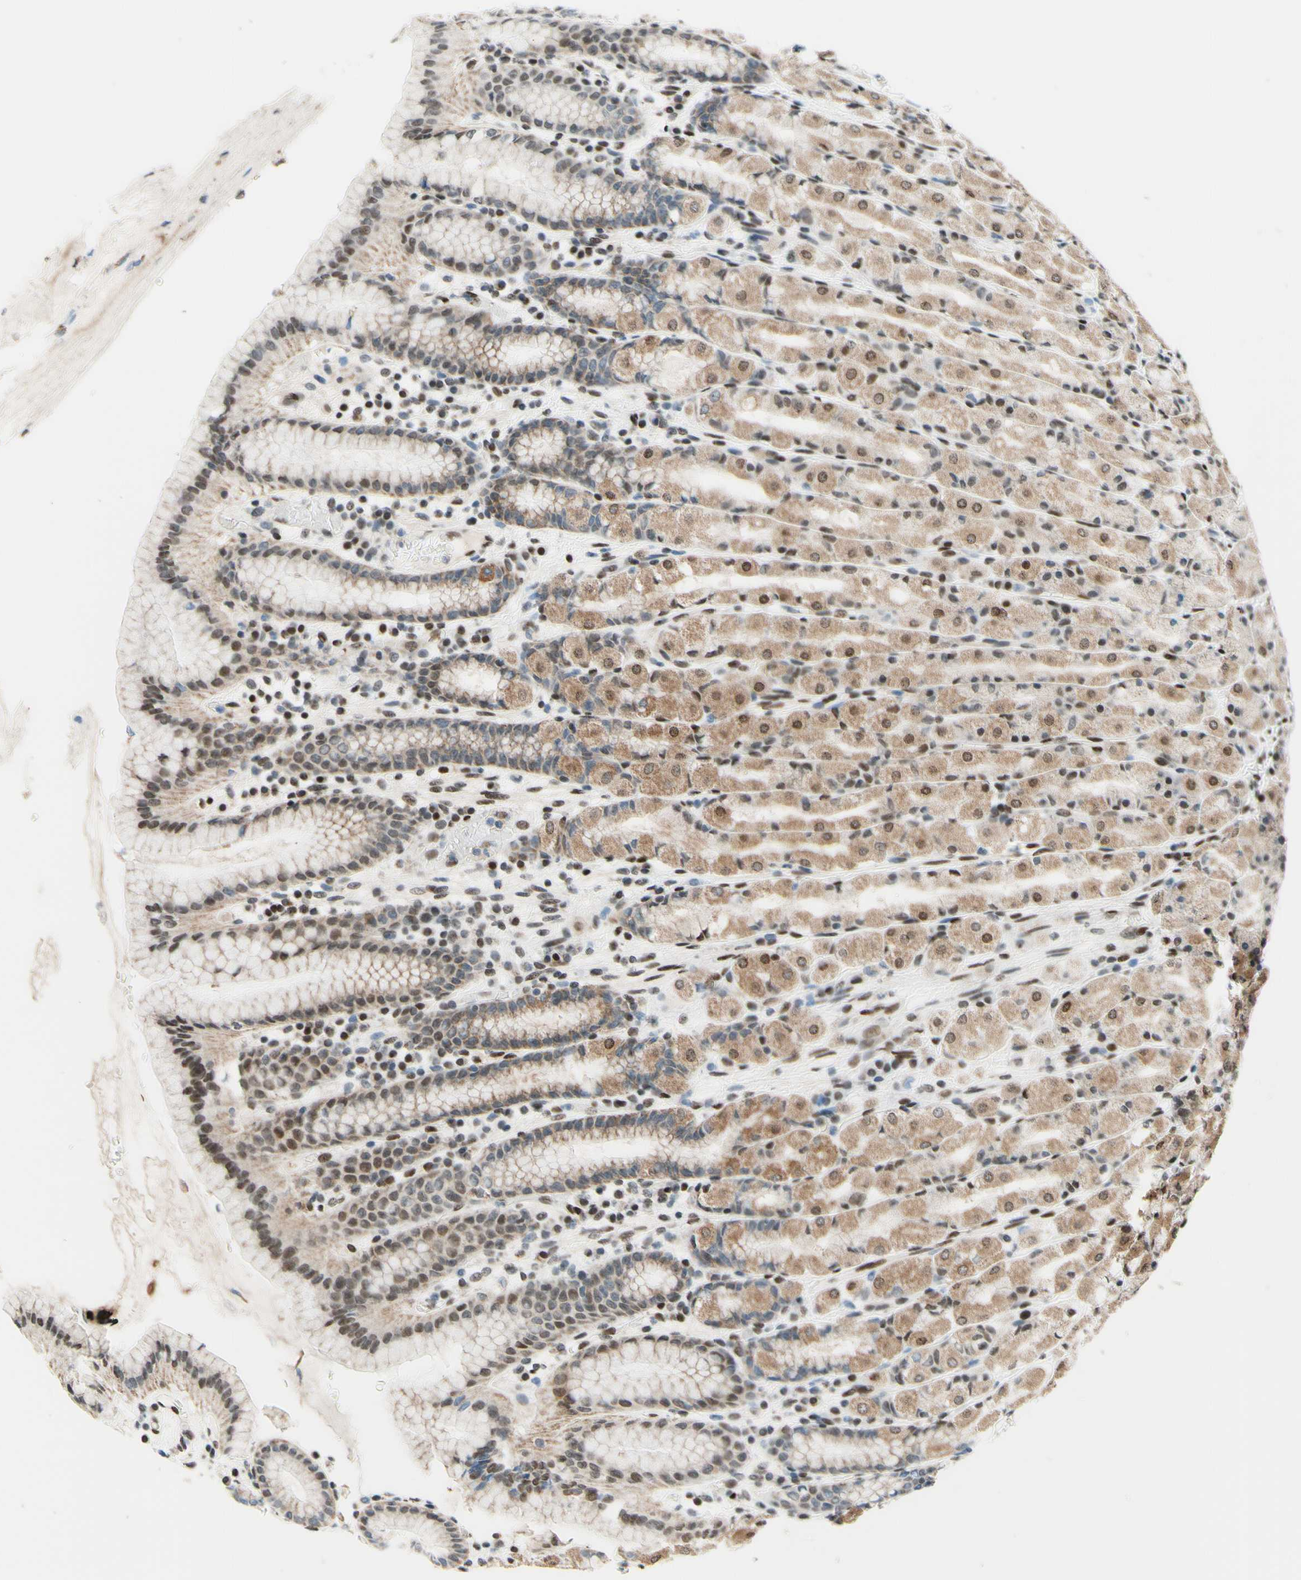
{"staining": {"intensity": "moderate", "quantity": "25%-75%", "location": "cytoplasmic/membranous,nuclear"}, "tissue": "stomach", "cell_type": "Glandular cells", "image_type": "normal", "snomed": [{"axis": "morphology", "description": "Normal tissue, NOS"}, {"axis": "topography", "description": "Stomach, upper"}], "caption": "Moderate cytoplasmic/membranous,nuclear expression is identified in approximately 25%-75% of glandular cells in normal stomach.", "gene": "CBX7", "patient": {"sex": "male", "age": 68}}